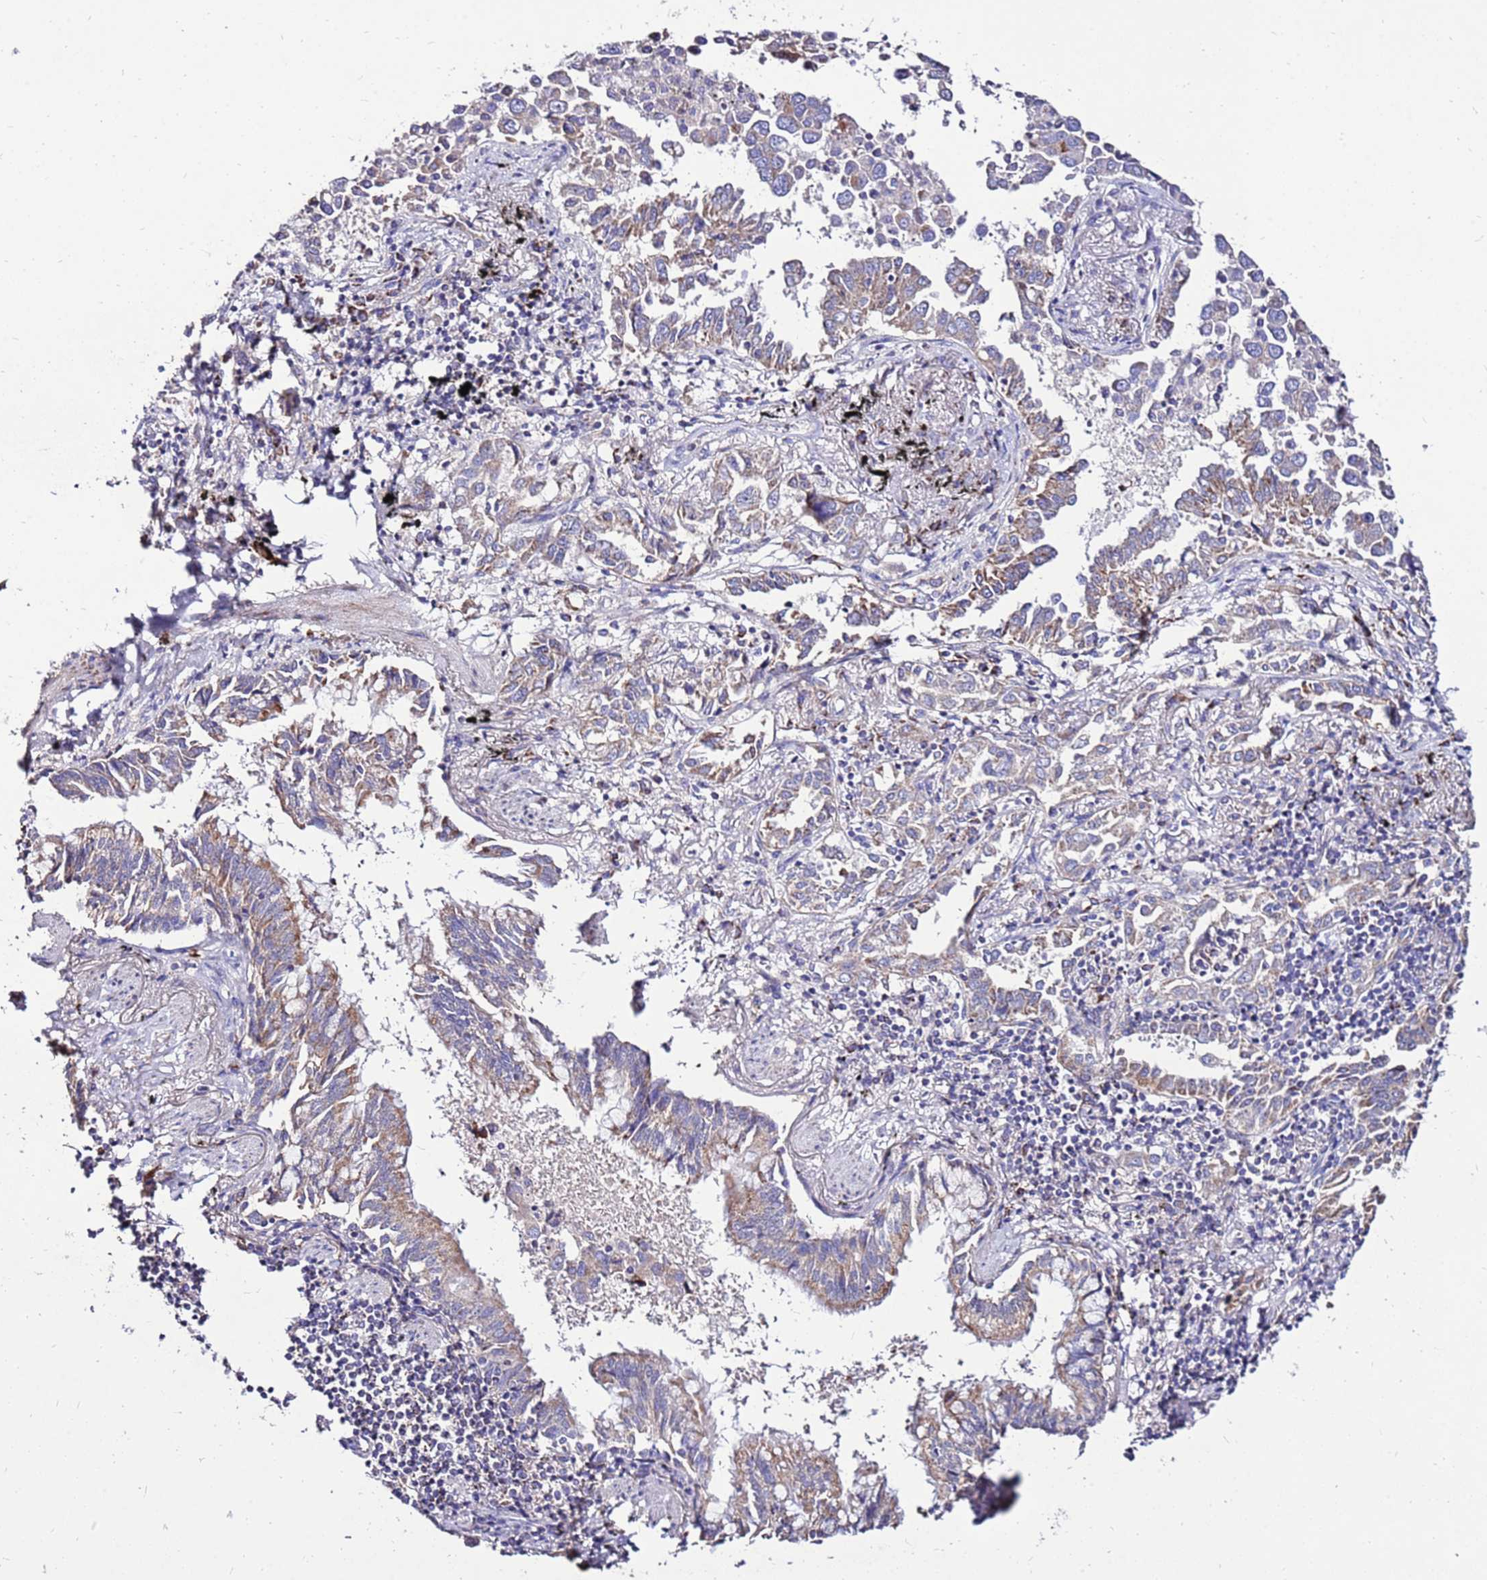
{"staining": {"intensity": "moderate", "quantity": "25%-75%", "location": "cytoplasmic/membranous"}, "tissue": "lung cancer", "cell_type": "Tumor cells", "image_type": "cancer", "snomed": [{"axis": "morphology", "description": "Adenocarcinoma, NOS"}, {"axis": "topography", "description": "Lung"}], "caption": "IHC (DAB) staining of lung cancer reveals moderate cytoplasmic/membranous protein expression in approximately 25%-75% of tumor cells. The protein is stained brown, and the nuclei are stained in blue (DAB (3,3'-diaminobenzidine) IHC with brightfield microscopy, high magnification).", "gene": "TMEM106C", "patient": {"sex": "male", "age": 67}}